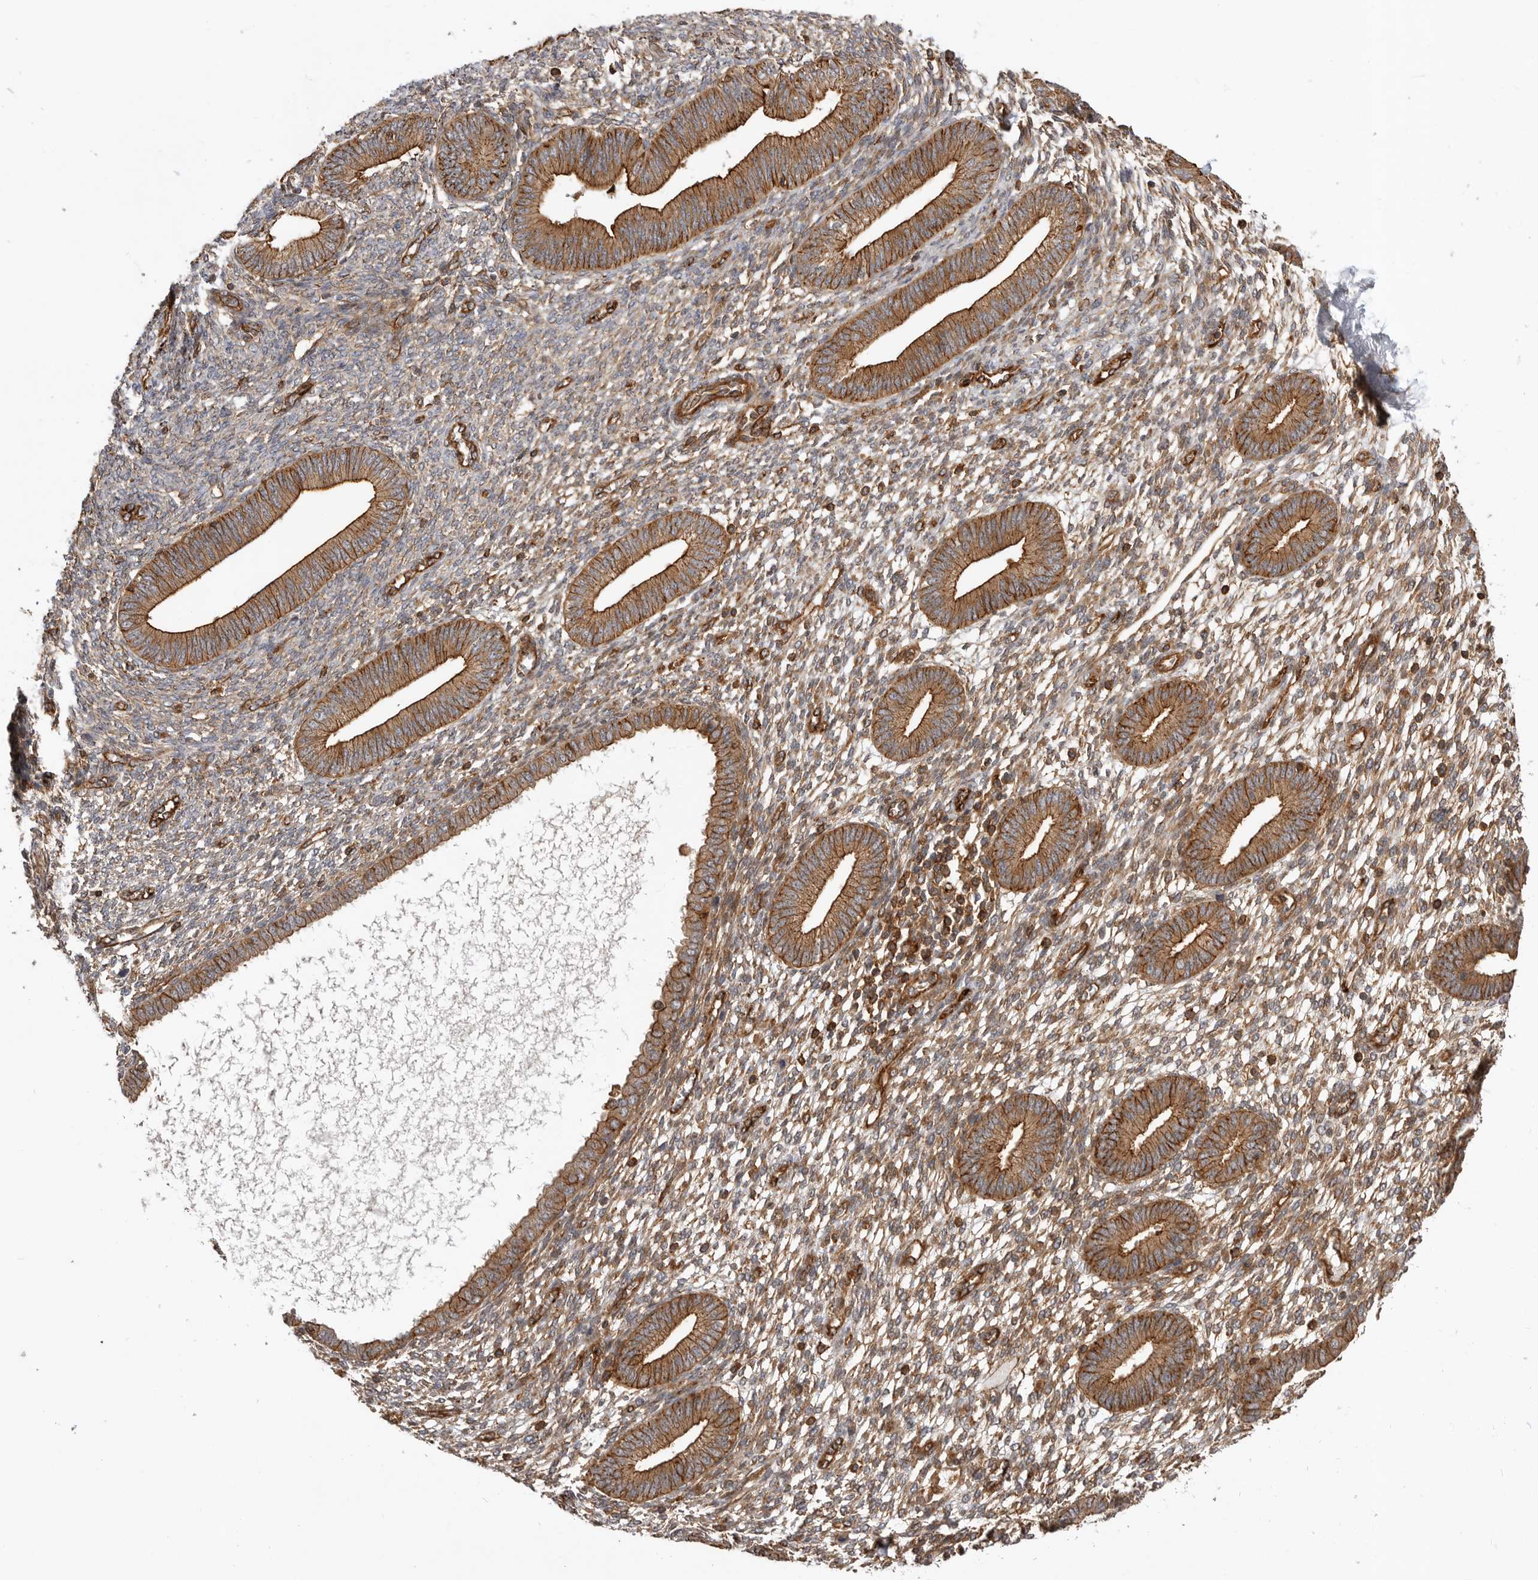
{"staining": {"intensity": "moderate", "quantity": "25%-75%", "location": "cytoplasmic/membranous"}, "tissue": "endometrium", "cell_type": "Cells in endometrial stroma", "image_type": "normal", "snomed": [{"axis": "morphology", "description": "Normal tissue, NOS"}, {"axis": "topography", "description": "Endometrium"}], "caption": "Protein analysis of unremarkable endometrium reveals moderate cytoplasmic/membranous staining in approximately 25%-75% of cells in endometrial stroma. (DAB IHC with brightfield microscopy, high magnification).", "gene": "GPATCH2", "patient": {"sex": "female", "age": 46}}